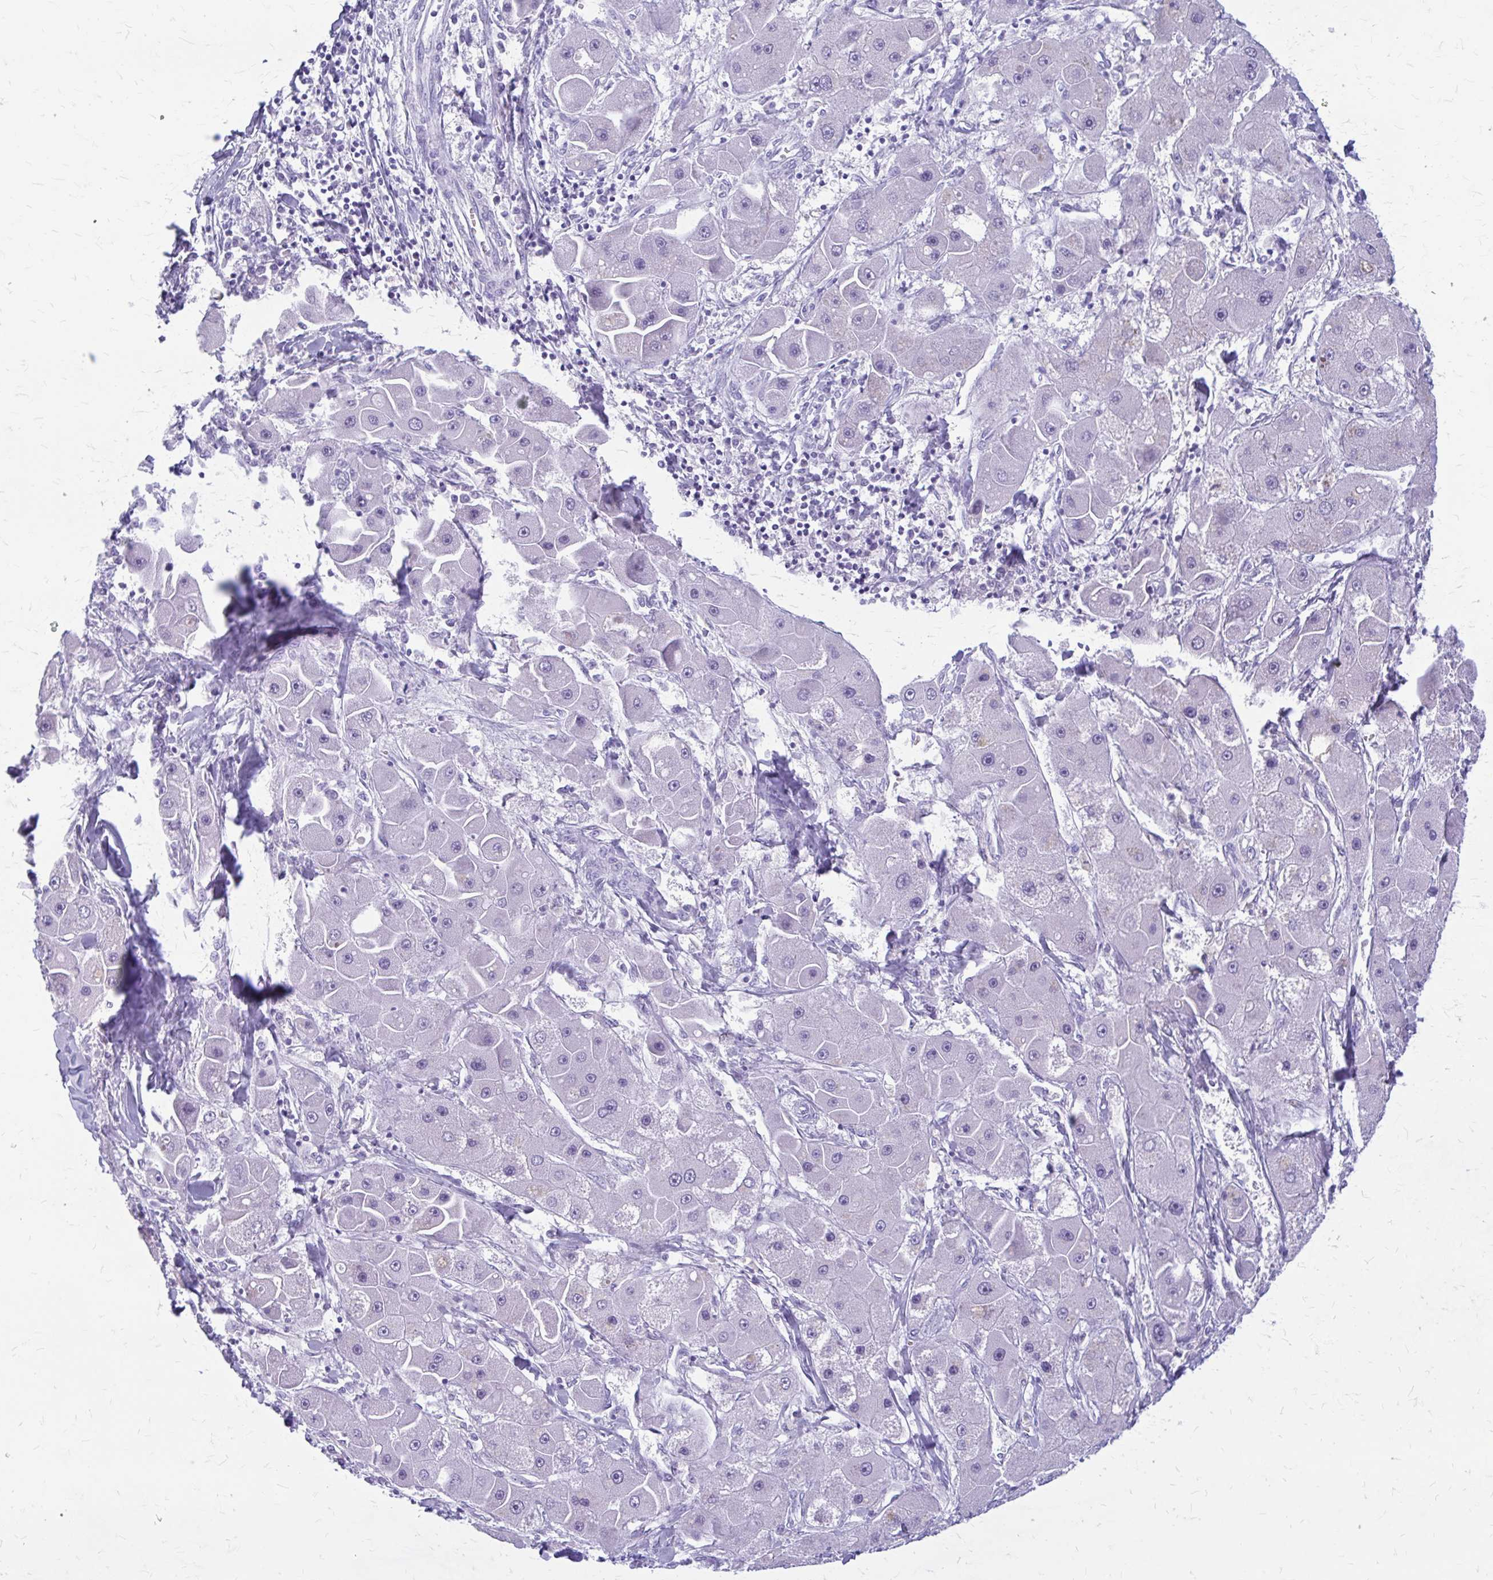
{"staining": {"intensity": "negative", "quantity": "none", "location": "none"}, "tissue": "liver cancer", "cell_type": "Tumor cells", "image_type": "cancer", "snomed": [{"axis": "morphology", "description": "Carcinoma, Hepatocellular, NOS"}, {"axis": "topography", "description": "Liver"}], "caption": "Histopathology image shows no significant protein staining in tumor cells of liver hepatocellular carcinoma.", "gene": "KLHDC7A", "patient": {"sex": "male", "age": 24}}